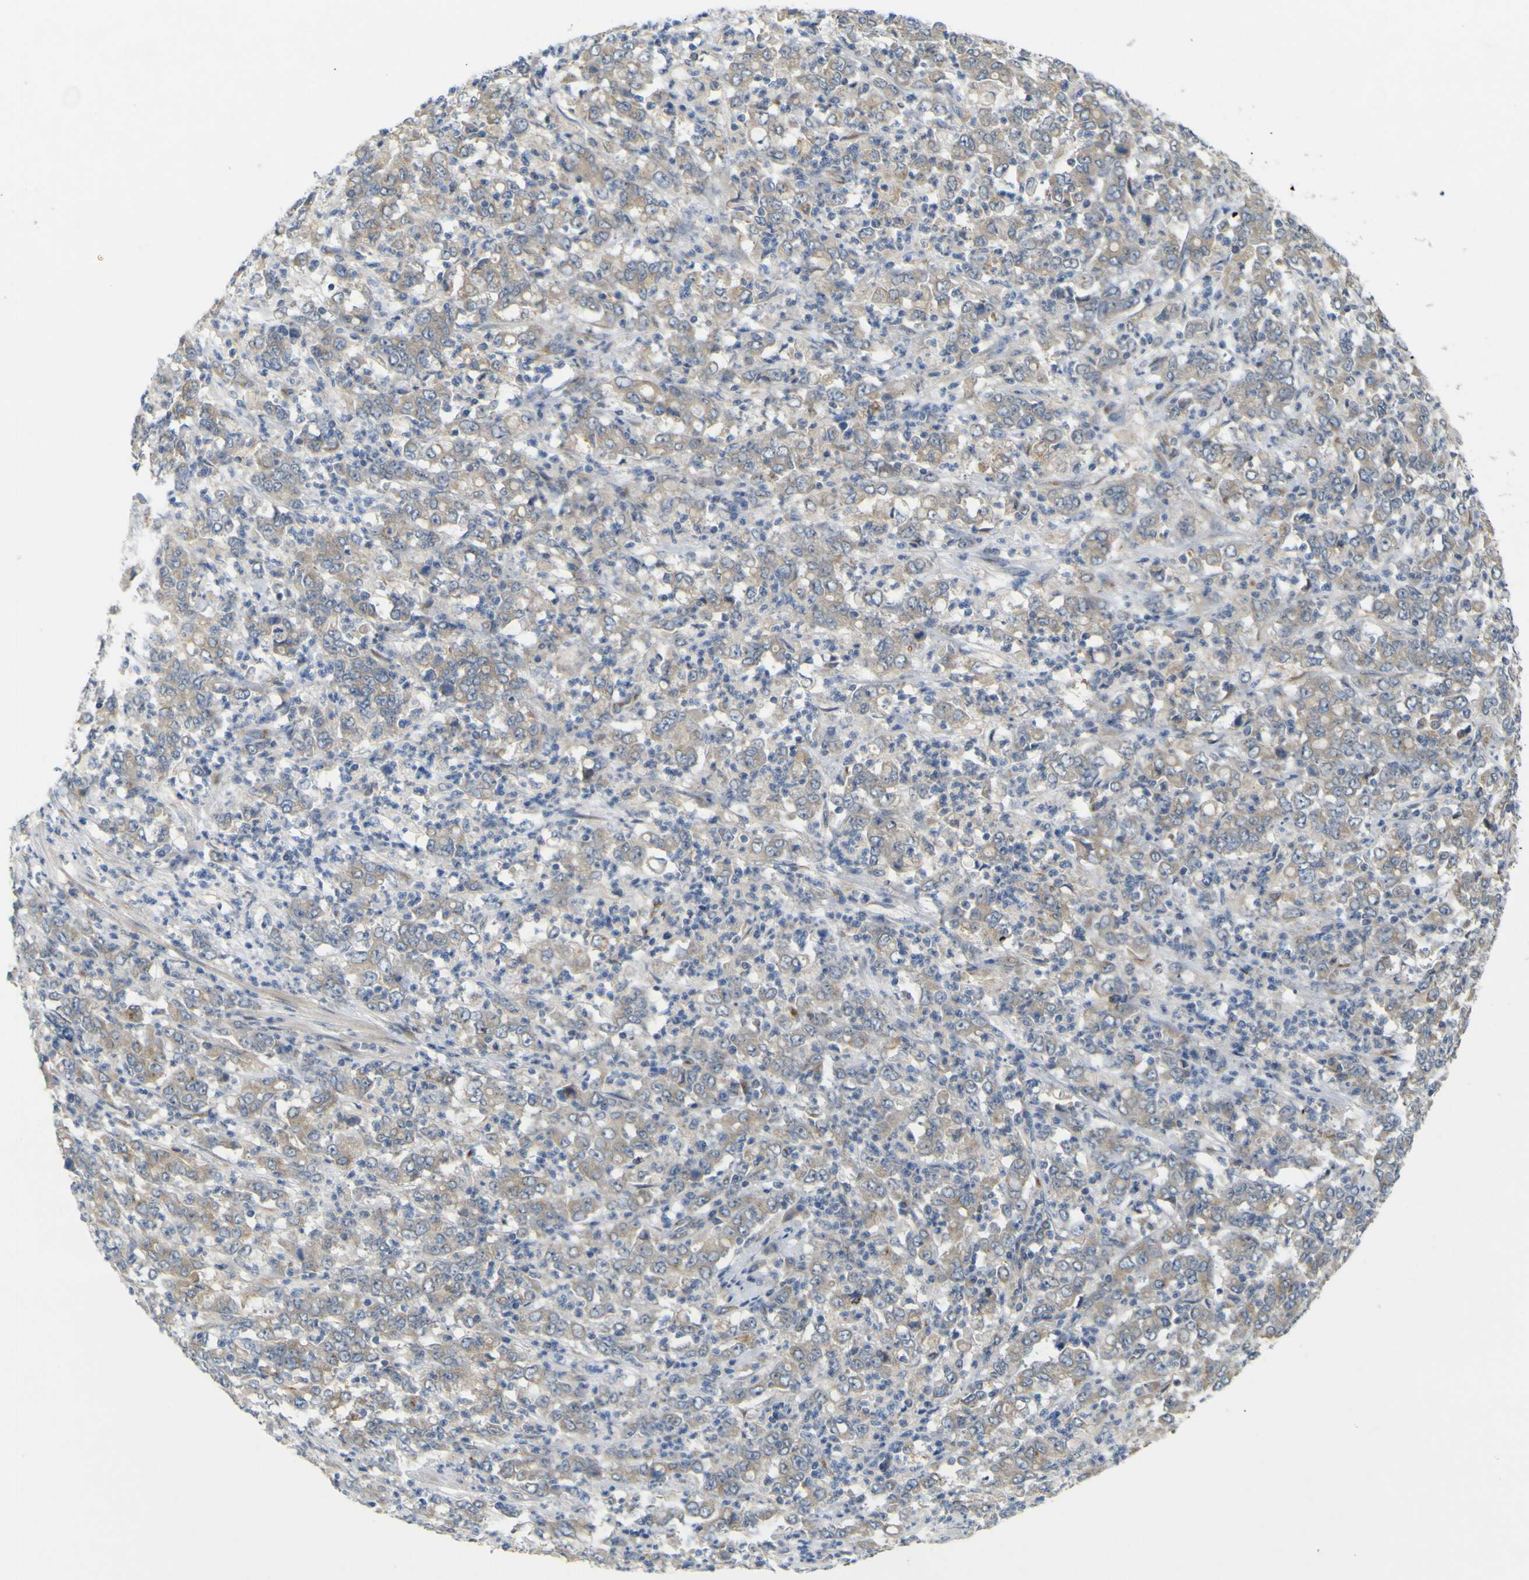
{"staining": {"intensity": "weak", "quantity": "<25%", "location": "cytoplasmic/membranous"}, "tissue": "stomach cancer", "cell_type": "Tumor cells", "image_type": "cancer", "snomed": [{"axis": "morphology", "description": "Adenocarcinoma, NOS"}, {"axis": "topography", "description": "Stomach, lower"}], "caption": "High magnification brightfield microscopy of stomach cancer (adenocarcinoma) stained with DAB (3,3'-diaminobenzidine) (brown) and counterstained with hematoxylin (blue): tumor cells show no significant staining.", "gene": "IGF2R", "patient": {"sex": "female", "age": 71}}